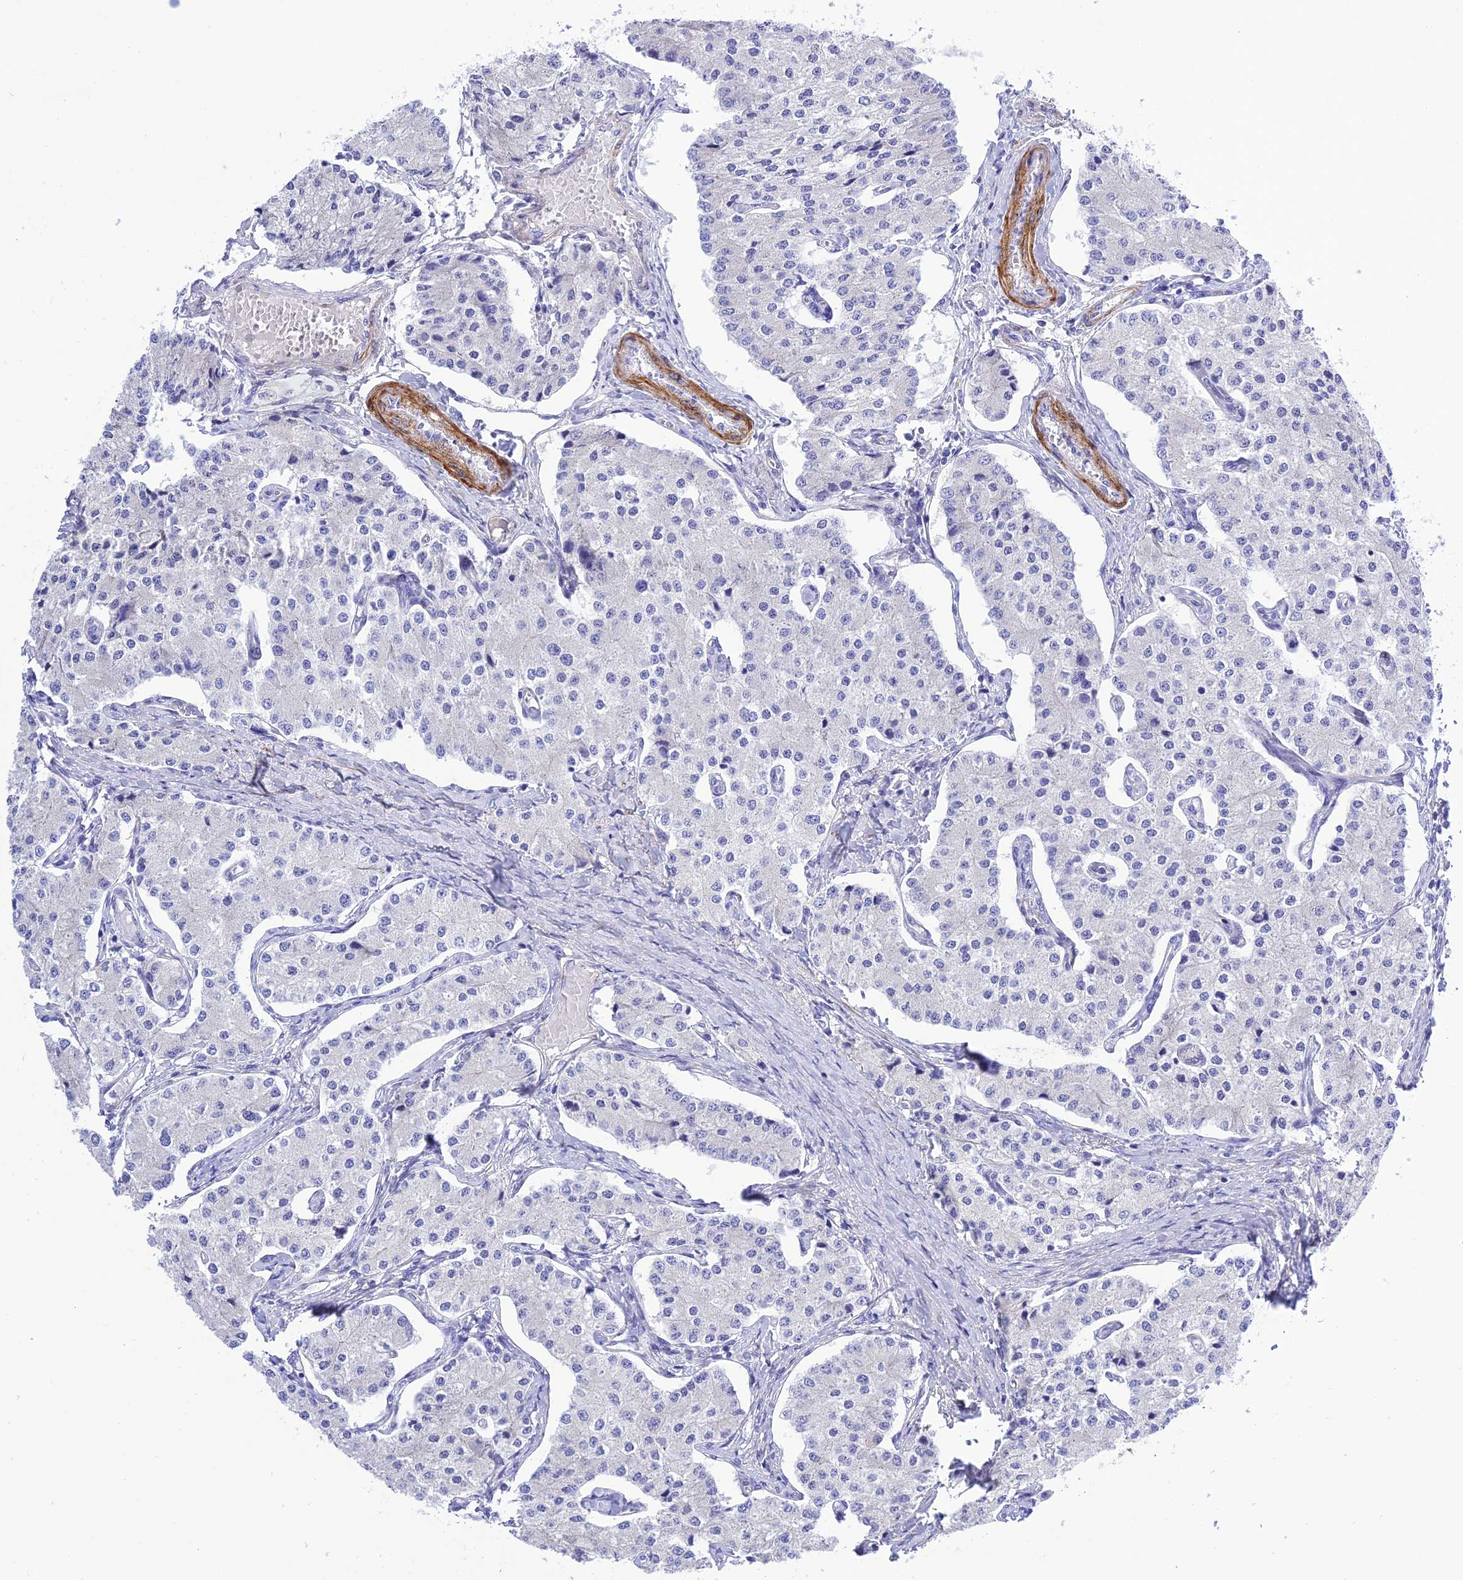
{"staining": {"intensity": "negative", "quantity": "none", "location": "none"}, "tissue": "carcinoid", "cell_type": "Tumor cells", "image_type": "cancer", "snomed": [{"axis": "morphology", "description": "Carcinoid, malignant, NOS"}, {"axis": "topography", "description": "Colon"}], "caption": "Immunohistochemistry (IHC) image of carcinoid stained for a protein (brown), which exhibits no positivity in tumor cells. Nuclei are stained in blue.", "gene": "FRA10AC1", "patient": {"sex": "female", "age": 52}}